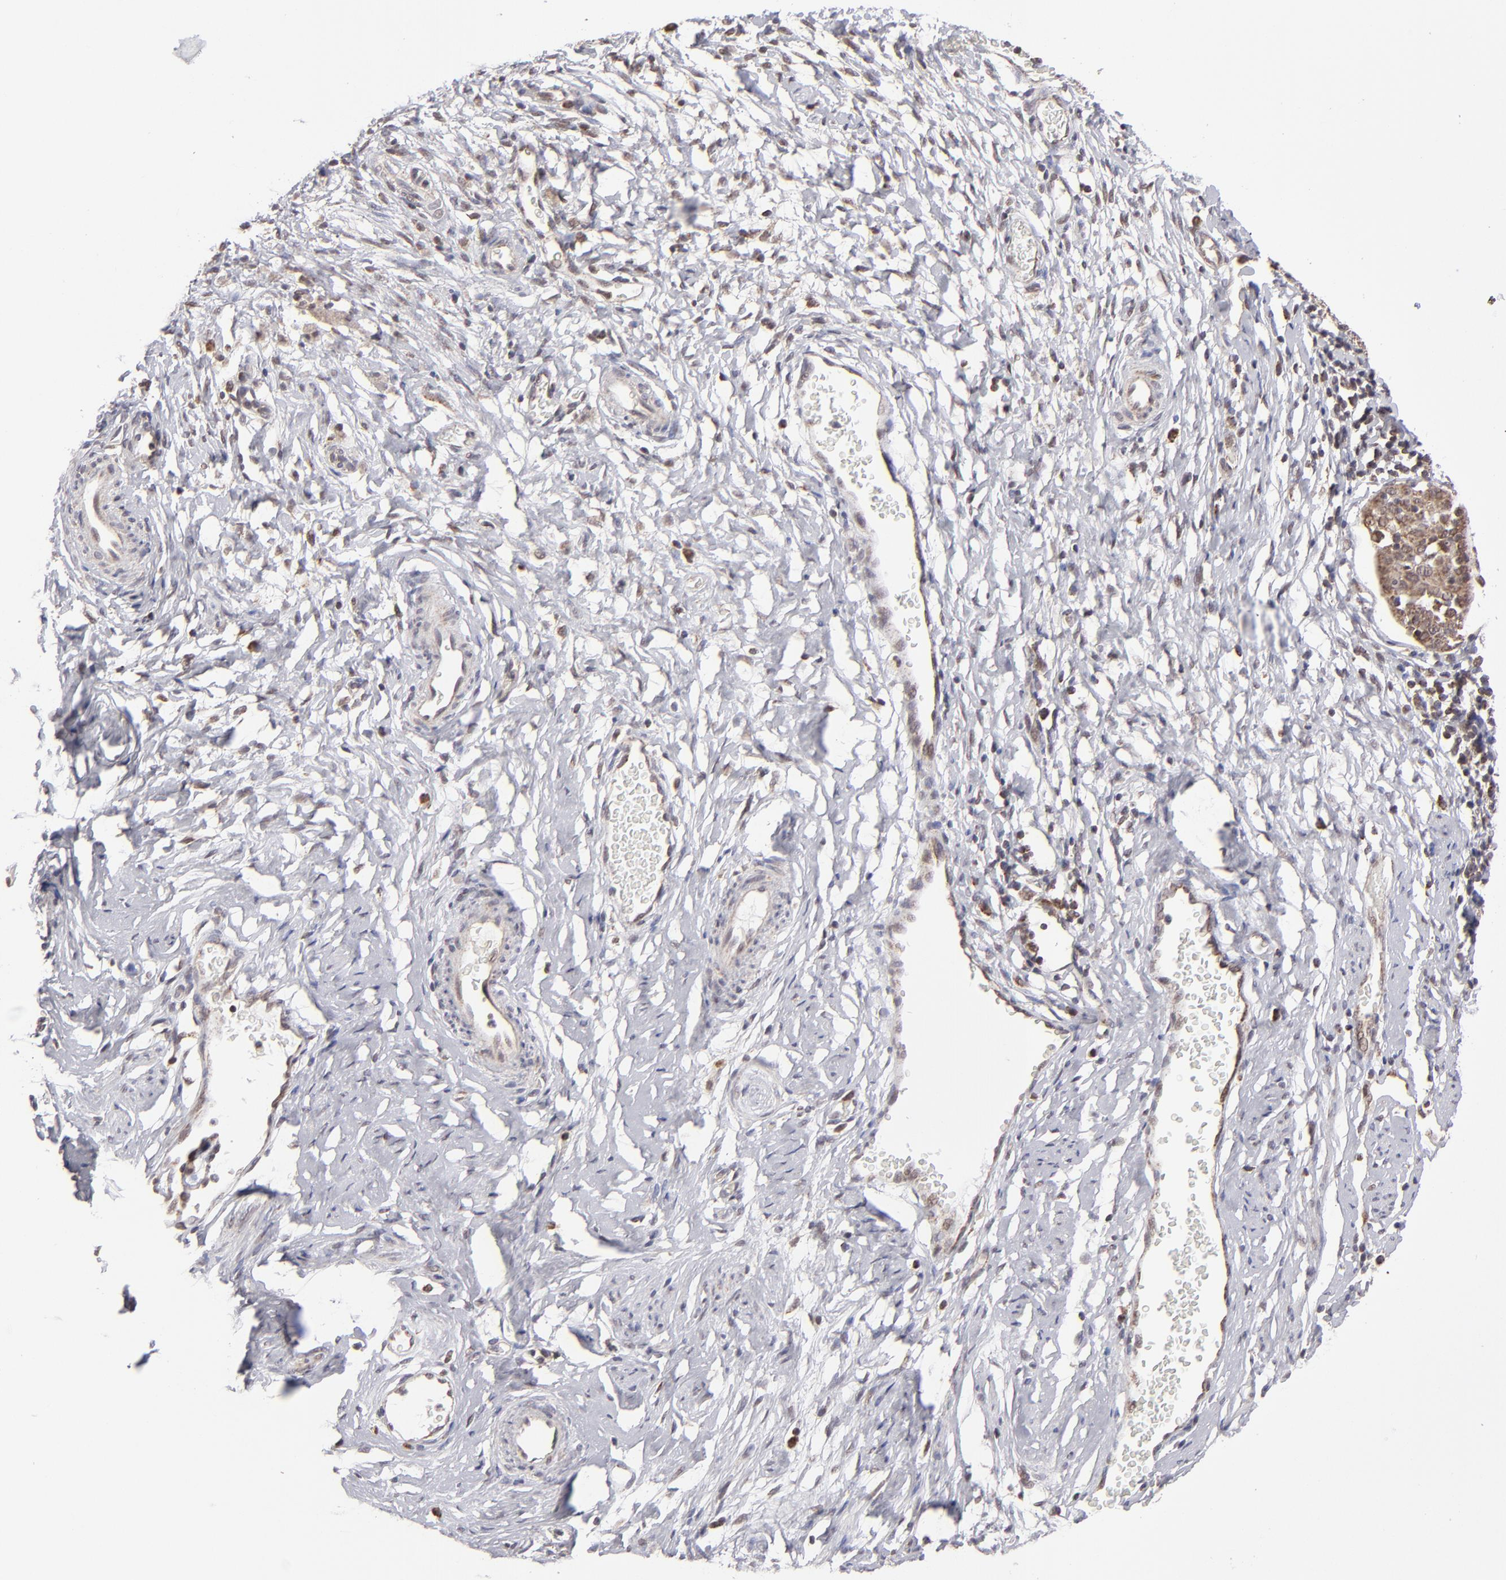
{"staining": {"intensity": "weak", "quantity": ">75%", "location": "cytoplasmic/membranous"}, "tissue": "cervical cancer", "cell_type": "Tumor cells", "image_type": "cancer", "snomed": [{"axis": "morphology", "description": "Normal tissue, NOS"}, {"axis": "morphology", "description": "Squamous cell carcinoma, NOS"}, {"axis": "topography", "description": "Cervix"}], "caption": "This is a histology image of IHC staining of squamous cell carcinoma (cervical), which shows weak expression in the cytoplasmic/membranous of tumor cells.", "gene": "SLC15A1", "patient": {"sex": "female", "age": 67}}